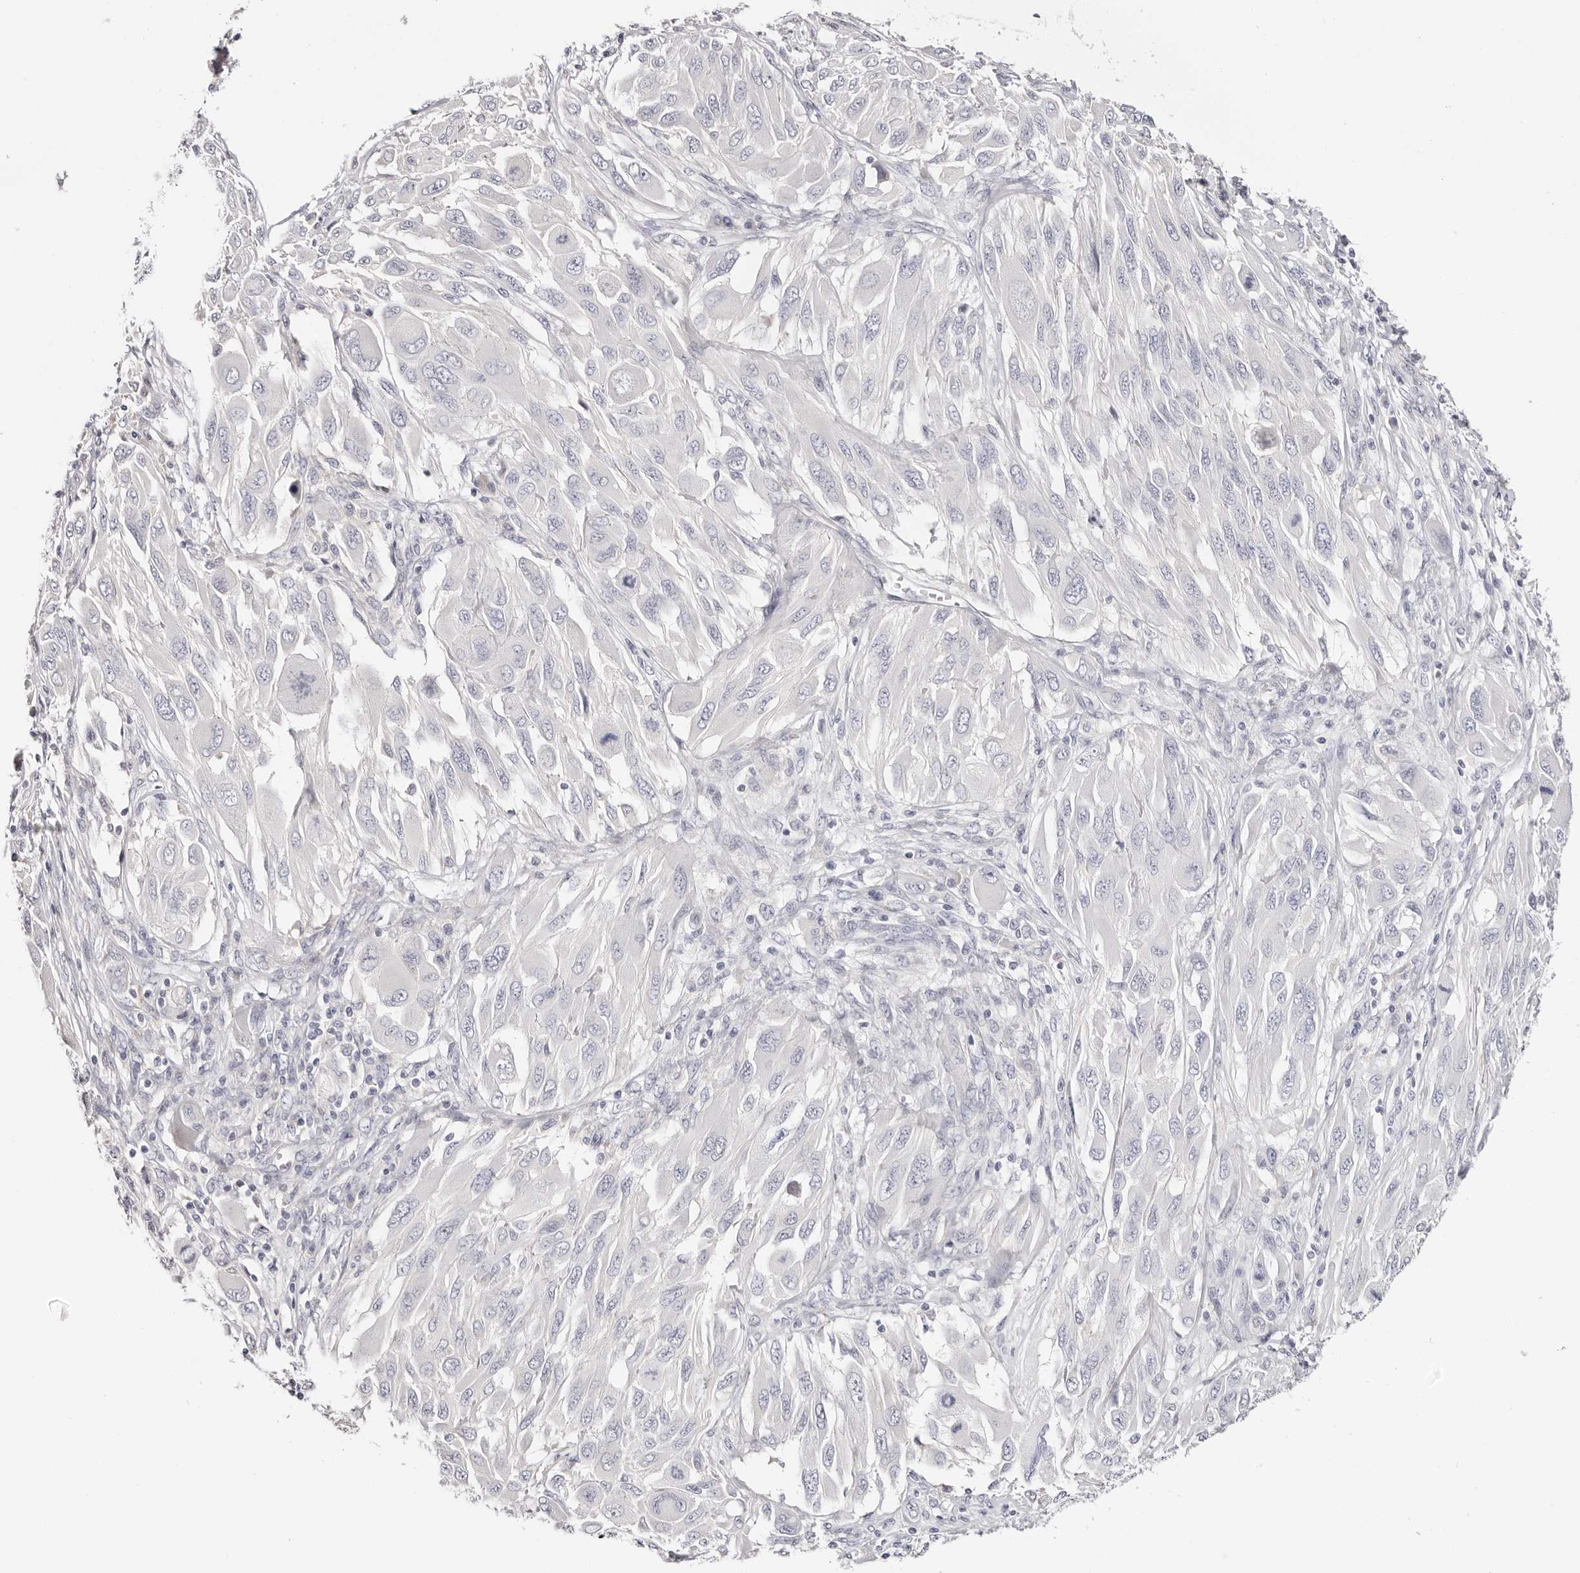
{"staining": {"intensity": "negative", "quantity": "none", "location": "none"}, "tissue": "melanoma", "cell_type": "Tumor cells", "image_type": "cancer", "snomed": [{"axis": "morphology", "description": "Malignant melanoma, NOS"}, {"axis": "topography", "description": "Skin"}], "caption": "DAB immunohistochemical staining of human malignant melanoma demonstrates no significant positivity in tumor cells.", "gene": "ROM1", "patient": {"sex": "female", "age": 91}}